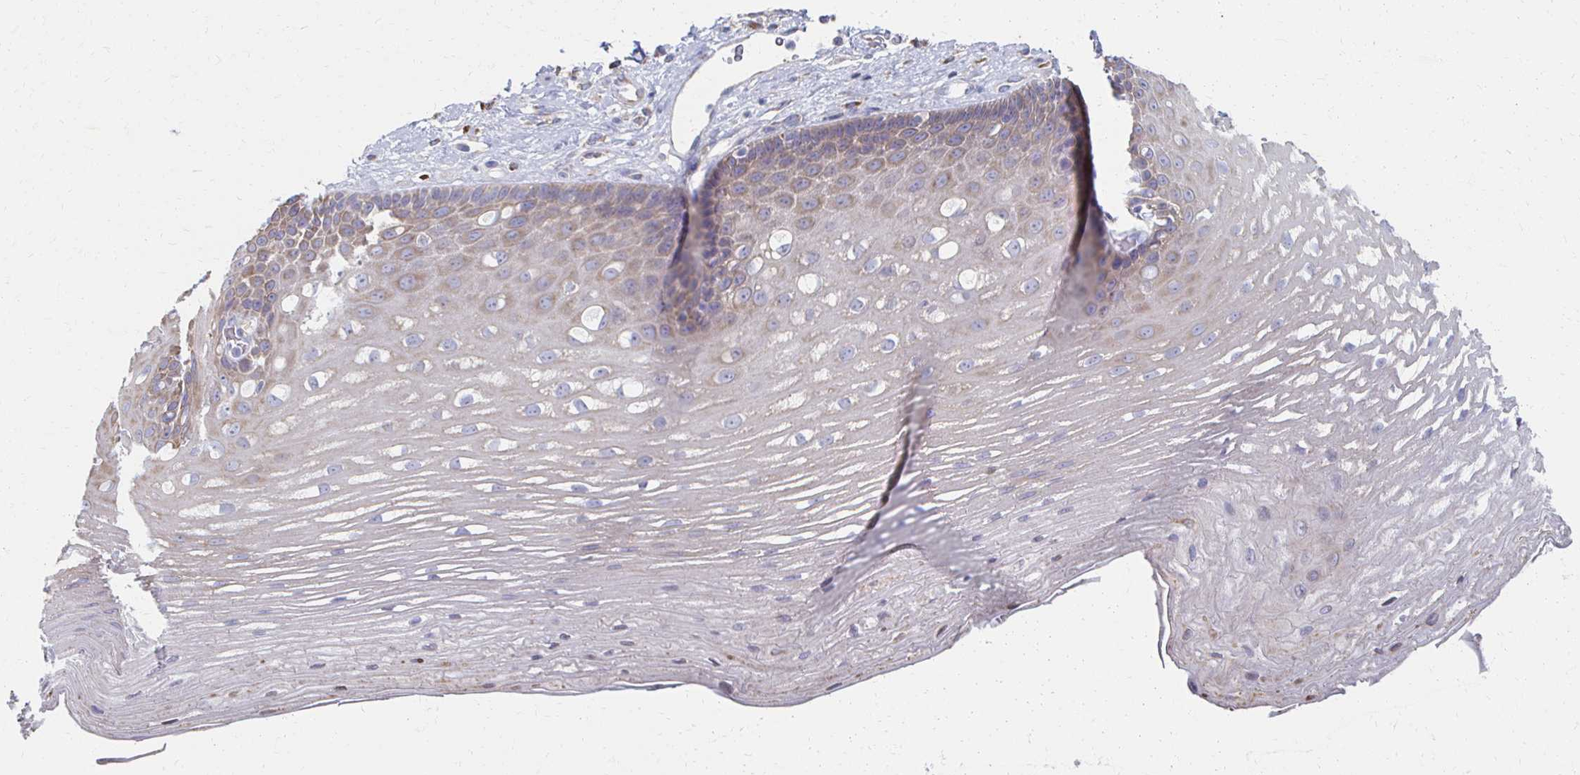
{"staining": {"intensity": "weak", "quantity": "25%-75%", "location": "cytoplasmic/membranous"}, "tissue": "esophagus", "cell_type": "Squamous epithelial cells", "image_type": "normal", "snomed": [{"axis": "morphology", "description": "Normal tissue, NOS"}, {"axis": "topography", "description": "Esophagus"}], "caption": "Esophagus stained with a brown dye shows weak cytoplasmic/membranous positive expression in approximately 25%-75% of squamous epithelial cells.", "gene": "ATP1A3", "patient": {"sex": "male", "age": 62}}